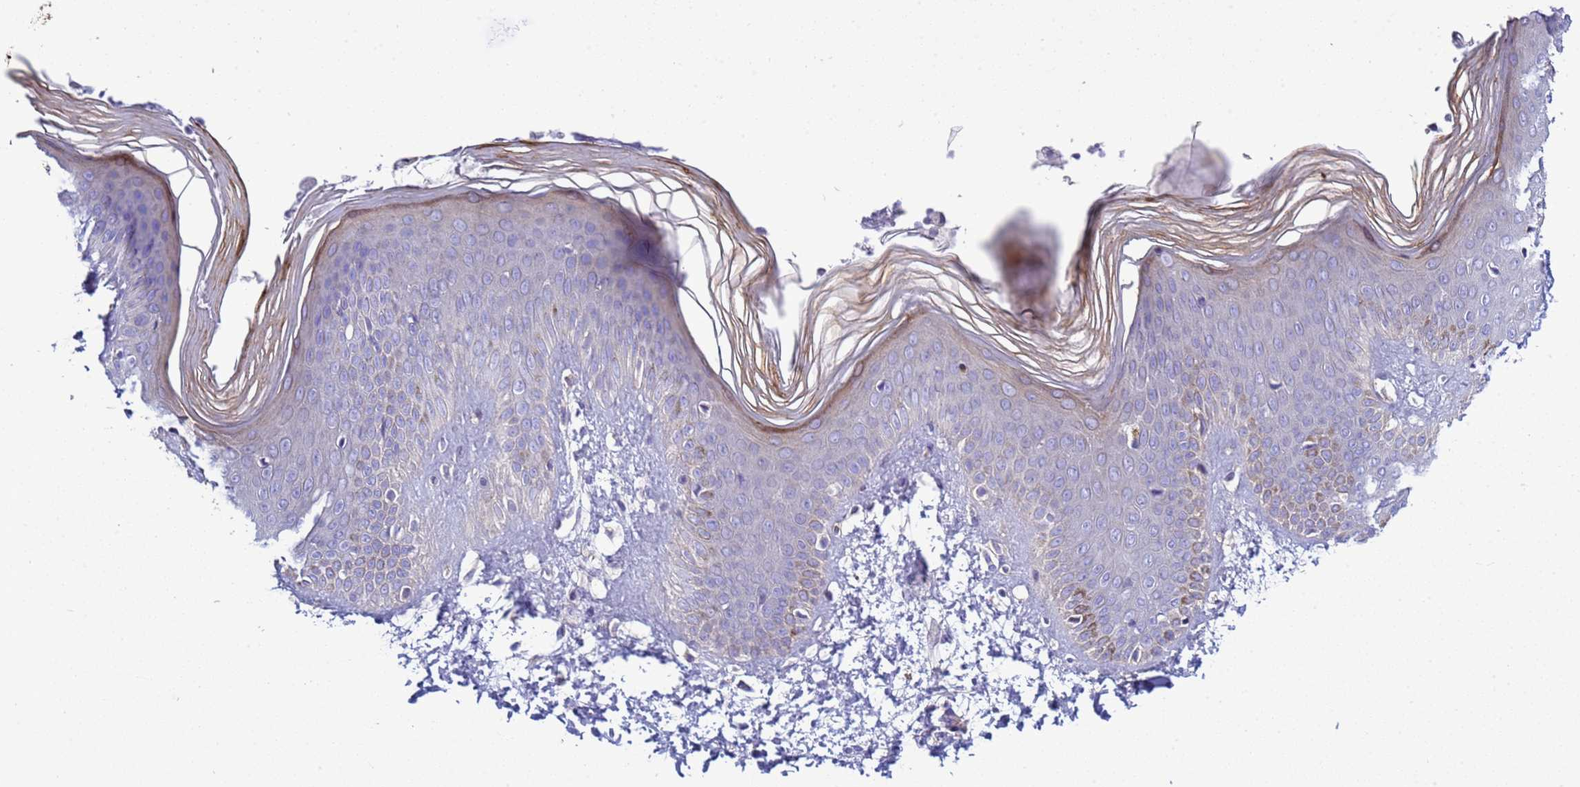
{"staining": {"intensity": "moderate", "quantity": "<25%", "location": "cytoplasmic/membranous"}, "tissue": "skin", "cell_type": "Epidermal cells", "image_type": "normal", "snomed": [{"axis": "morphology", "description": "Normal tissue, NOS"}, {"axis": "morphology", "description": "Inflammation, NOS"}, {"axis": "topography", "description": "Soft tissue"}, {"axis": "topography", "description": "Anal"}], "caption": "Epidermal cells show low levels of moderate cytoplasmic/membranous positivity in approximately <25% of cells in benign human skin. Using DAB (3,3'-diaminobenzidine) (brown) and hematoxylin (blue) stains, captured at high magnification using brightfield microscopy.", "gene": "NAT1", "patient": {"sex": "female", "age": 15}}